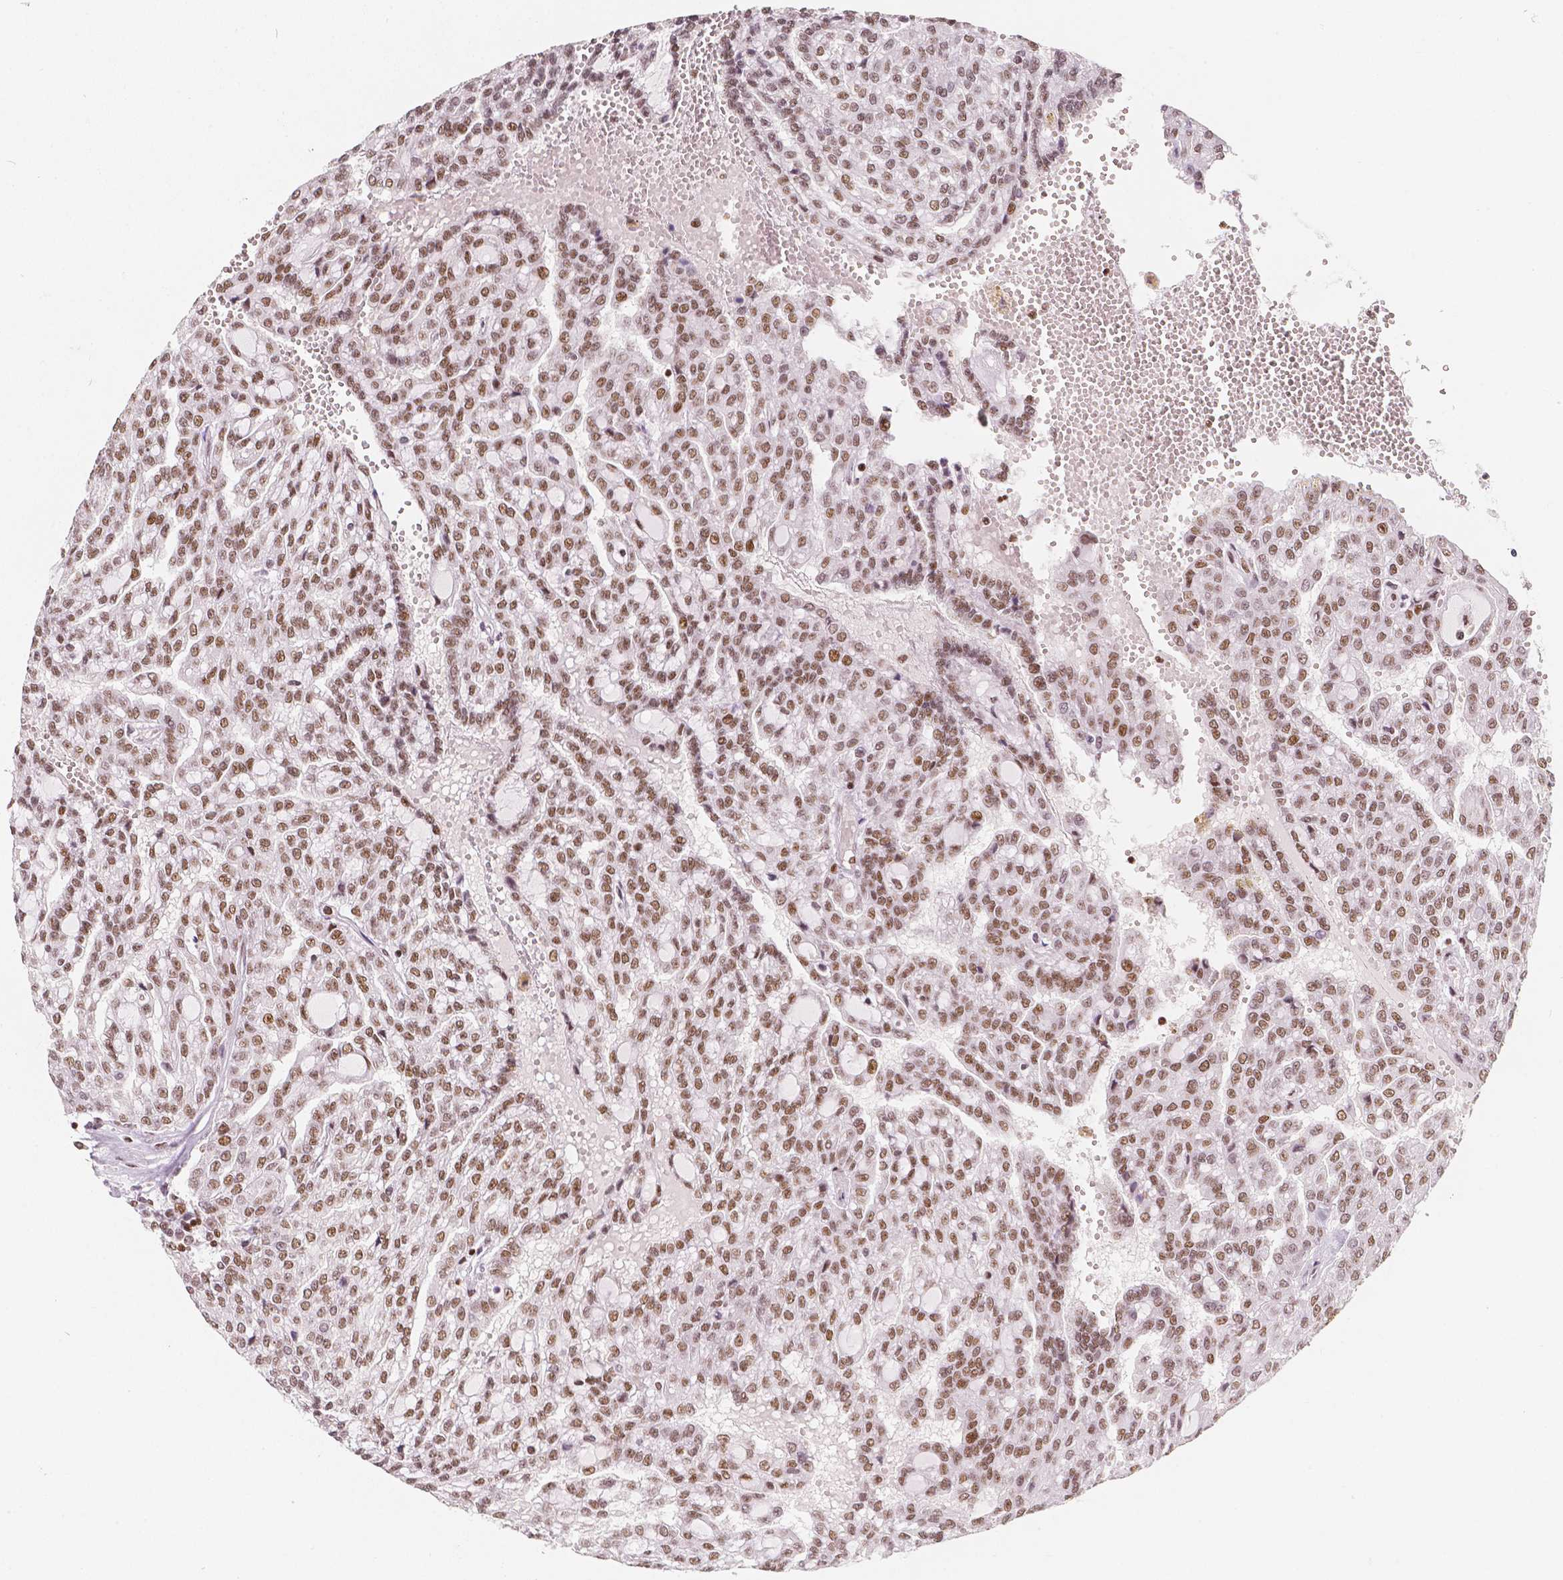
{"staining": {"intensity": "moderate", "quantity": ">75%", "location": "nuclear"}, "tissue": "renal cancer", "cell_type": "Tumor cells", "image_type": "cancer", "snomed": [{"axis": "morphology", "description": "Adenocarcinoma, NOS"}, {"axis": "topography", "description": "Kidney"}], "caption": "DAB (3,3'-diaminobenzidine) immunohistochemical staining of renal cancer exhibits moderate nuclear protein expression in approximately >75% of tumor cells.", "gene": "HDAC1", "patient": {"sex": "male", "age": 63}}